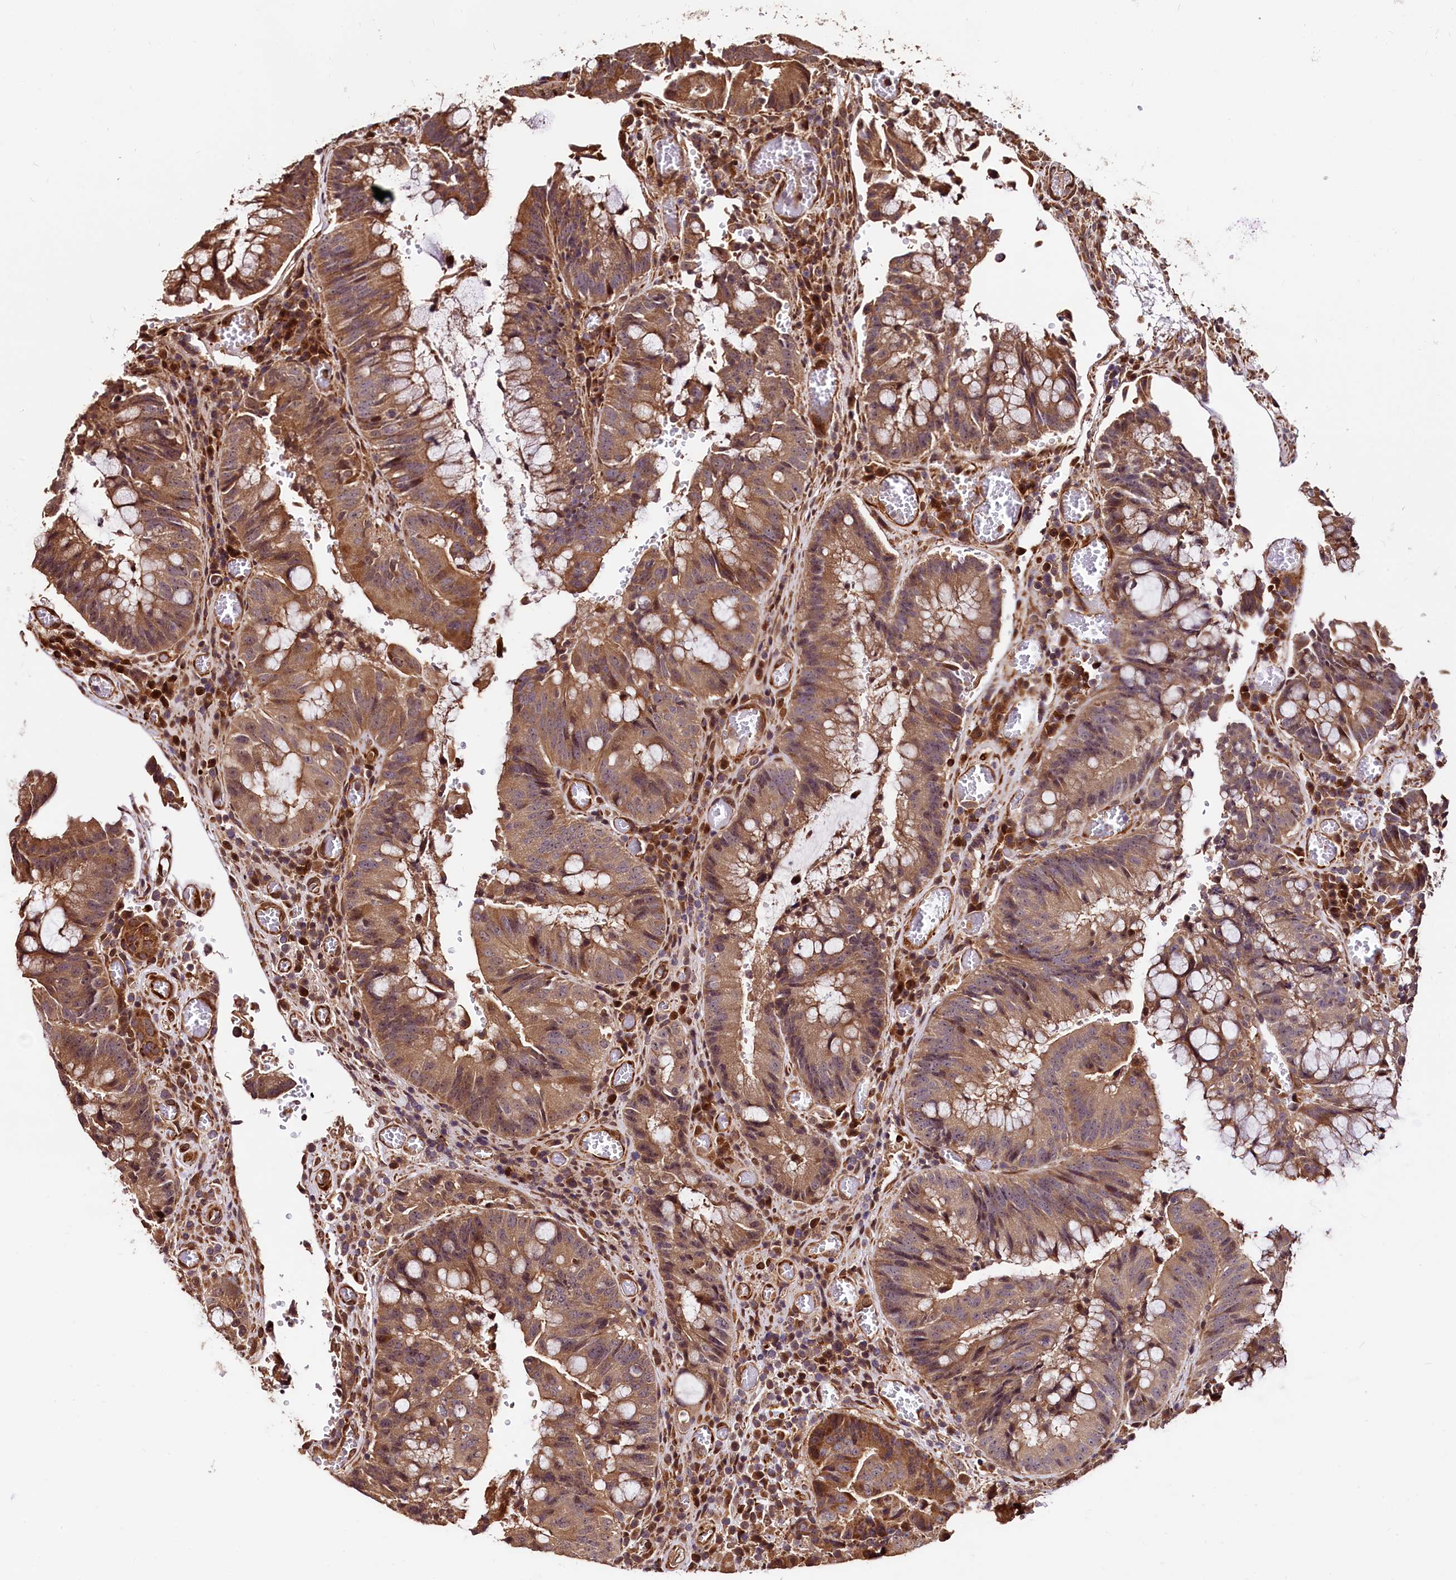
{"staining": {"intensity": "moderate", "quantity": ">75%", "location": "cytoplasmic/membranous,nuclear"}, "tissue": "colorectal cancer", "cell_type": "Tumor cells", "image_type": "cancer", "snomed": [{"axis": "morphology", "description": "Adenocarcinoma, NOS"}, {"axis": "topography", "description": "Rectum"}], "caption": "Brown immunohistochemical staining in human colorectal cancer displays moderate cytoplasmic/membranous and nuclear staining in approximately >75% of tumor cells.", "gene": "TBCEL", "patient": {"sex": "male", "age": 69}}